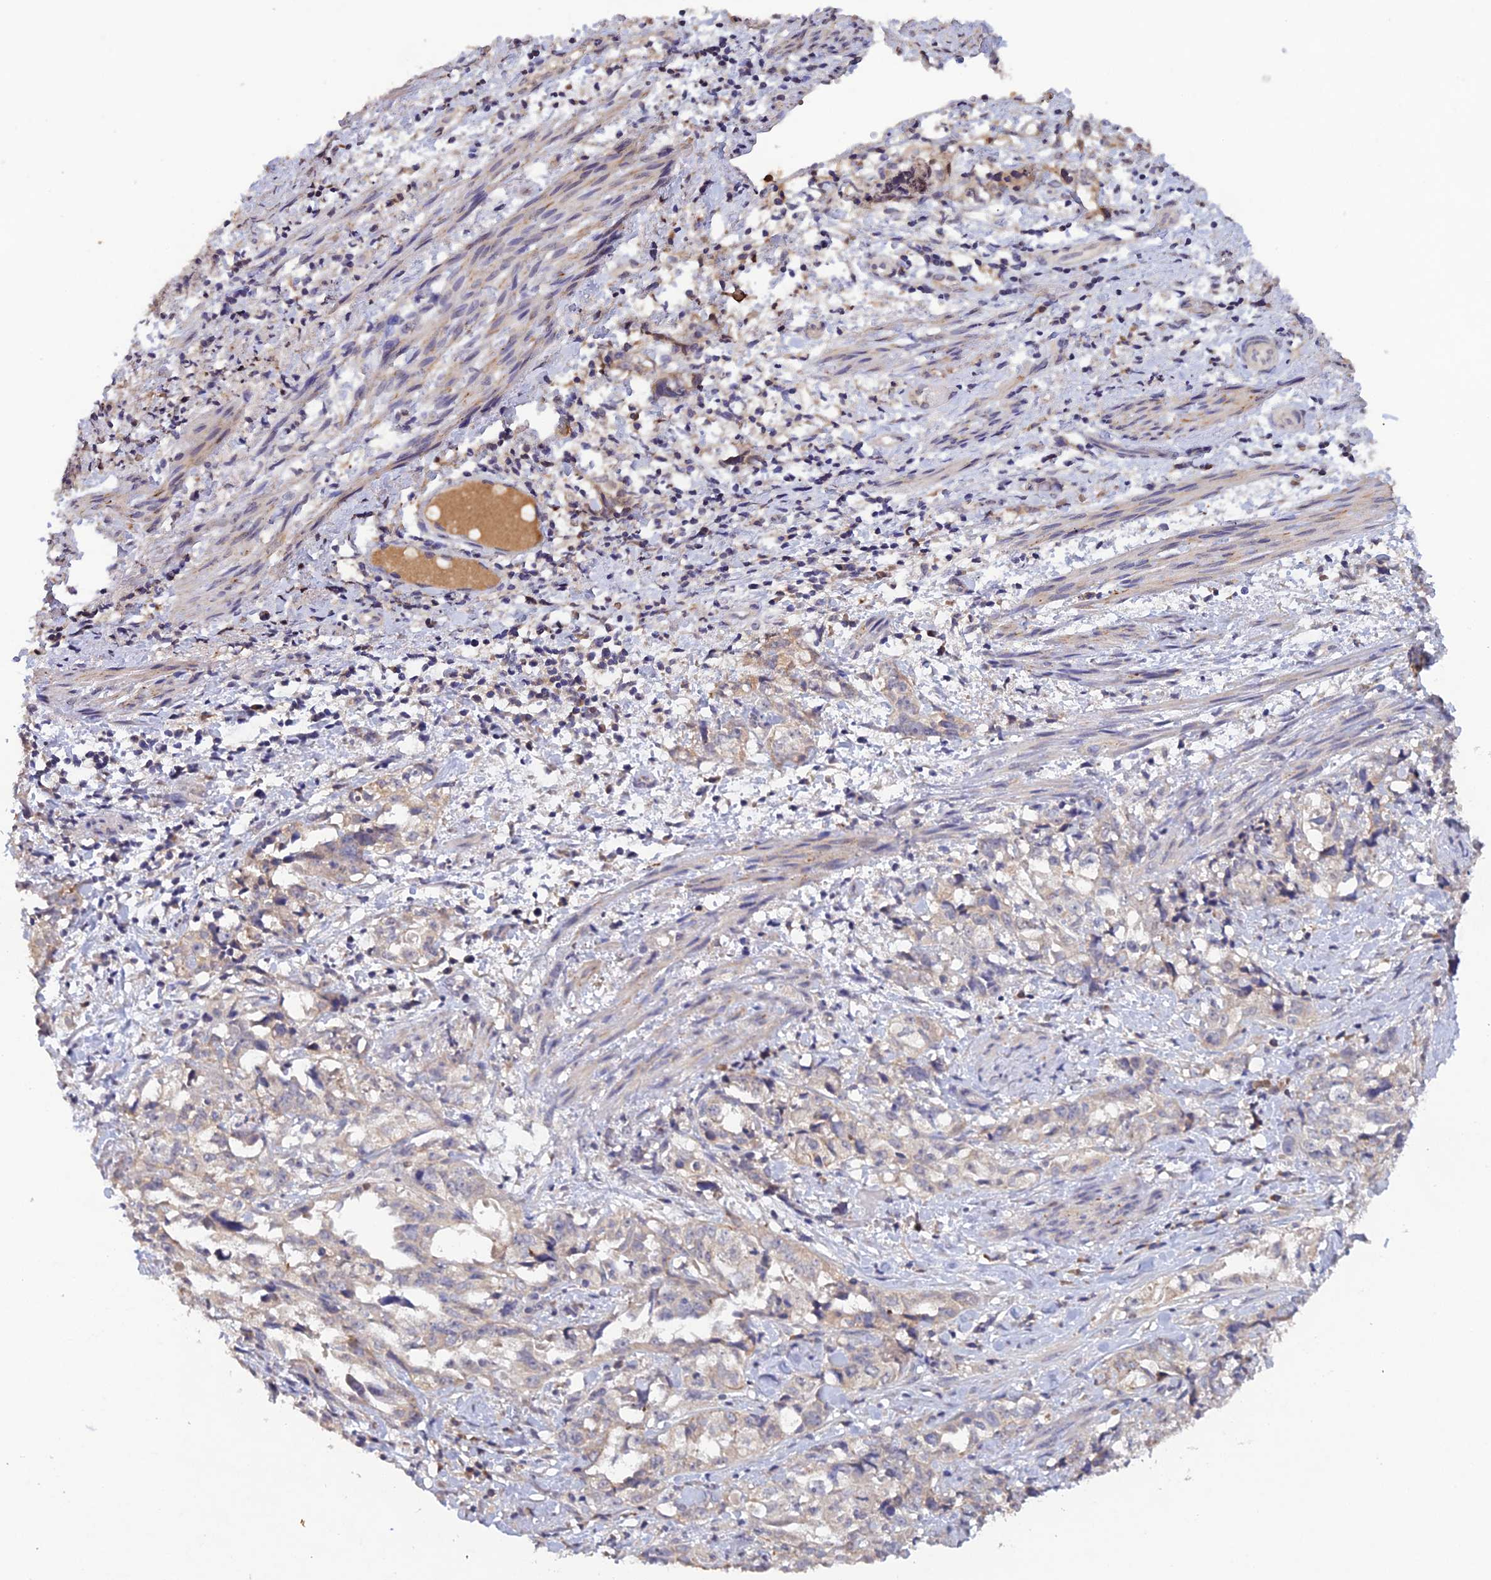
{"staining": {"intensity": "negative", "quantity": "none", "location": "none"}, "tissue": "endometrial cancer", "cell_type": "Tumor cells", "image_type": "cancer", "snomed": [{"axis": "morphology", "description": "Adenocarcinoma, NOS"}, {"axis": "topography", "description": "Endometrium"}], "caption": "This photomicrograph is of adenocarcinoma (endometrial) stained with immunohistochemistry (IHC) to label a protein in brown with the nuclei are counter-stained blue. There is no staining in tumor cells.", "gene": "SLC39A13", "patient": {"sex": "female", "age": 65}}